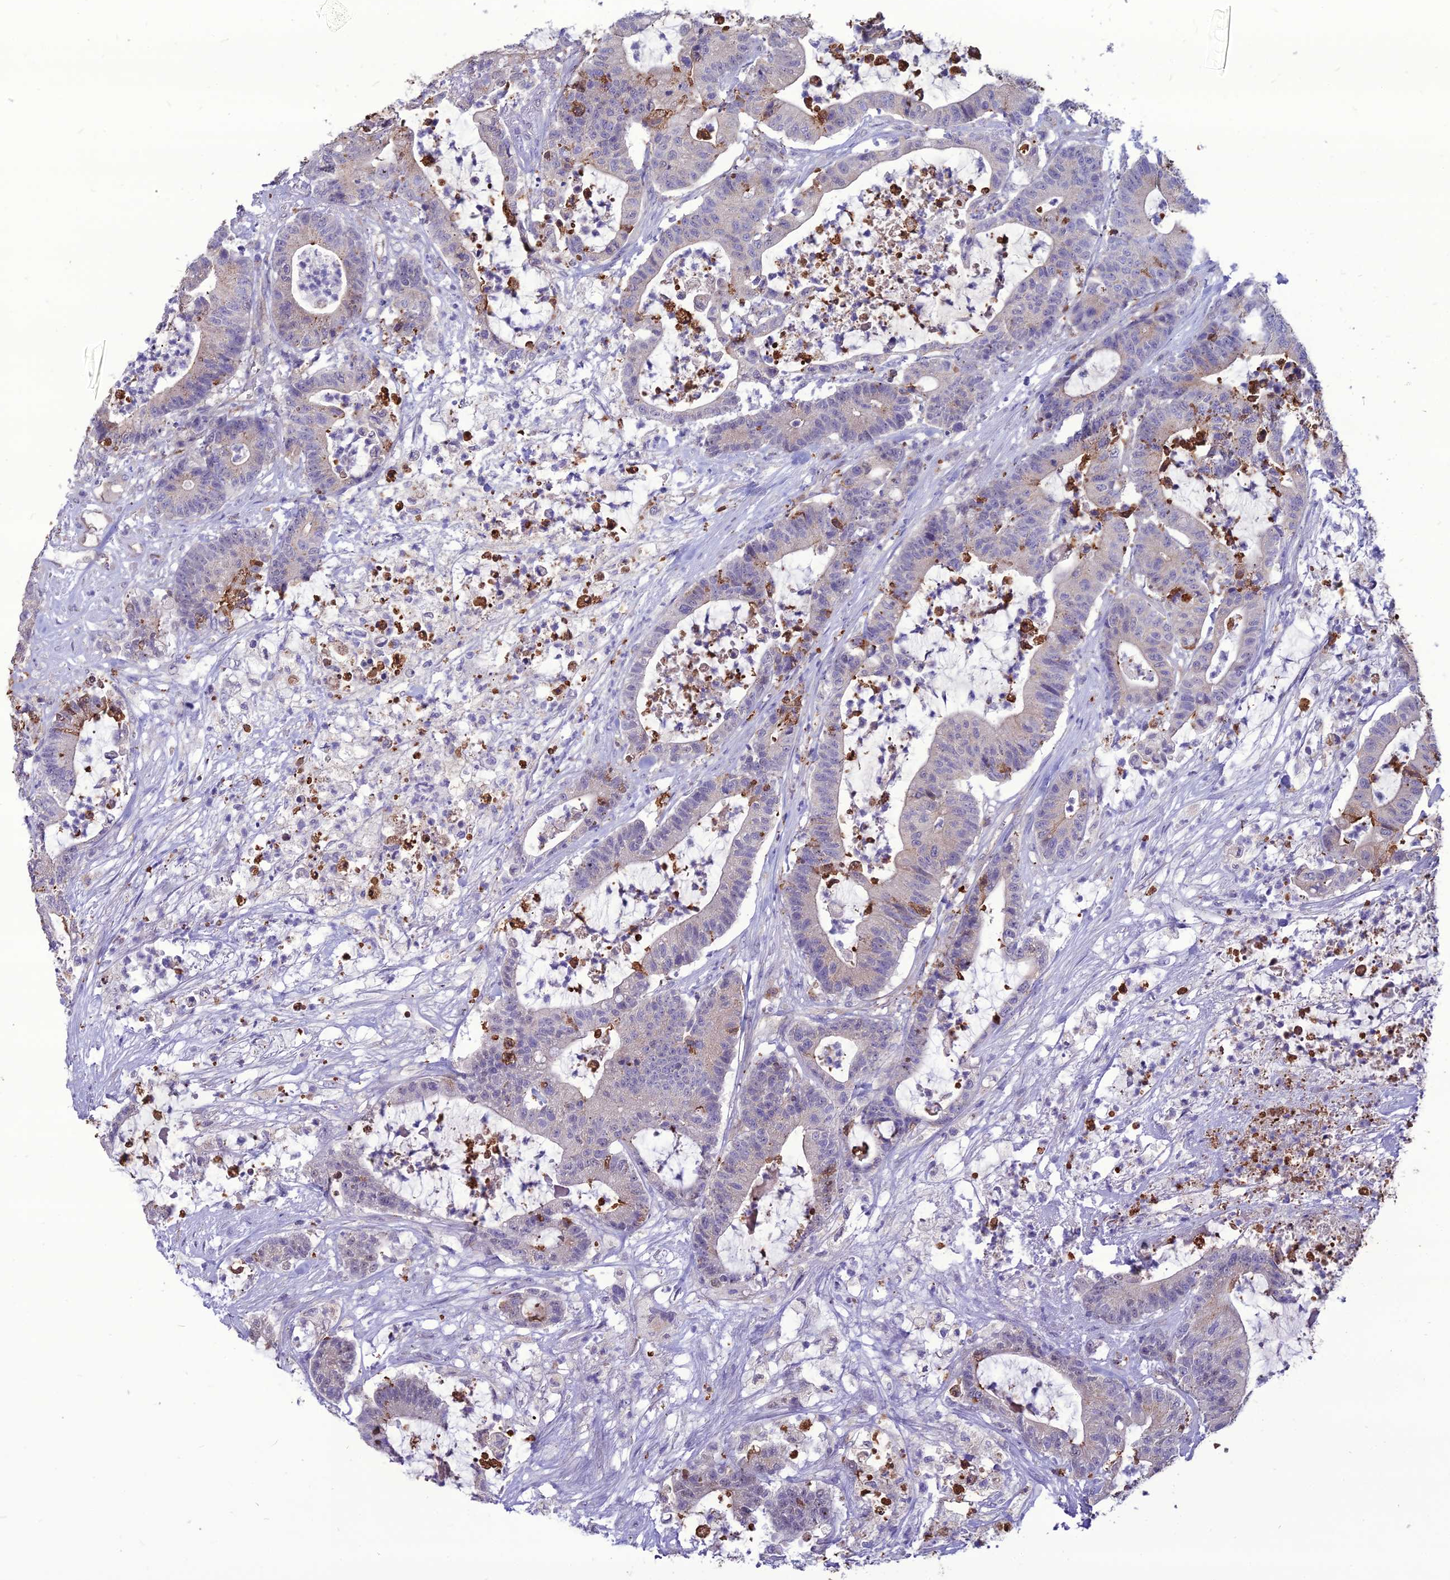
{"staining": {"intensity": "negative", "quantity": "none", "location": "none"}, "tissue": "colorectal cancer", "cell_type": "Tumor cells", "image_type": "cancer", "snomed": [{"axis": "morphology", "description": "Adenocarcinoma, NOS"}, {"axis": "topography", "description": "Colon"}], "caption": "This photomicrograph is of colorectal cancer (adenocarcinoma) stained with immunohistochemistry to label a protein in brown with the nuclei are counter-stained blue. There is no expression in tumor cells.", "gene": "PCED1B", "patient": {"sex": "female", "age": 84}}